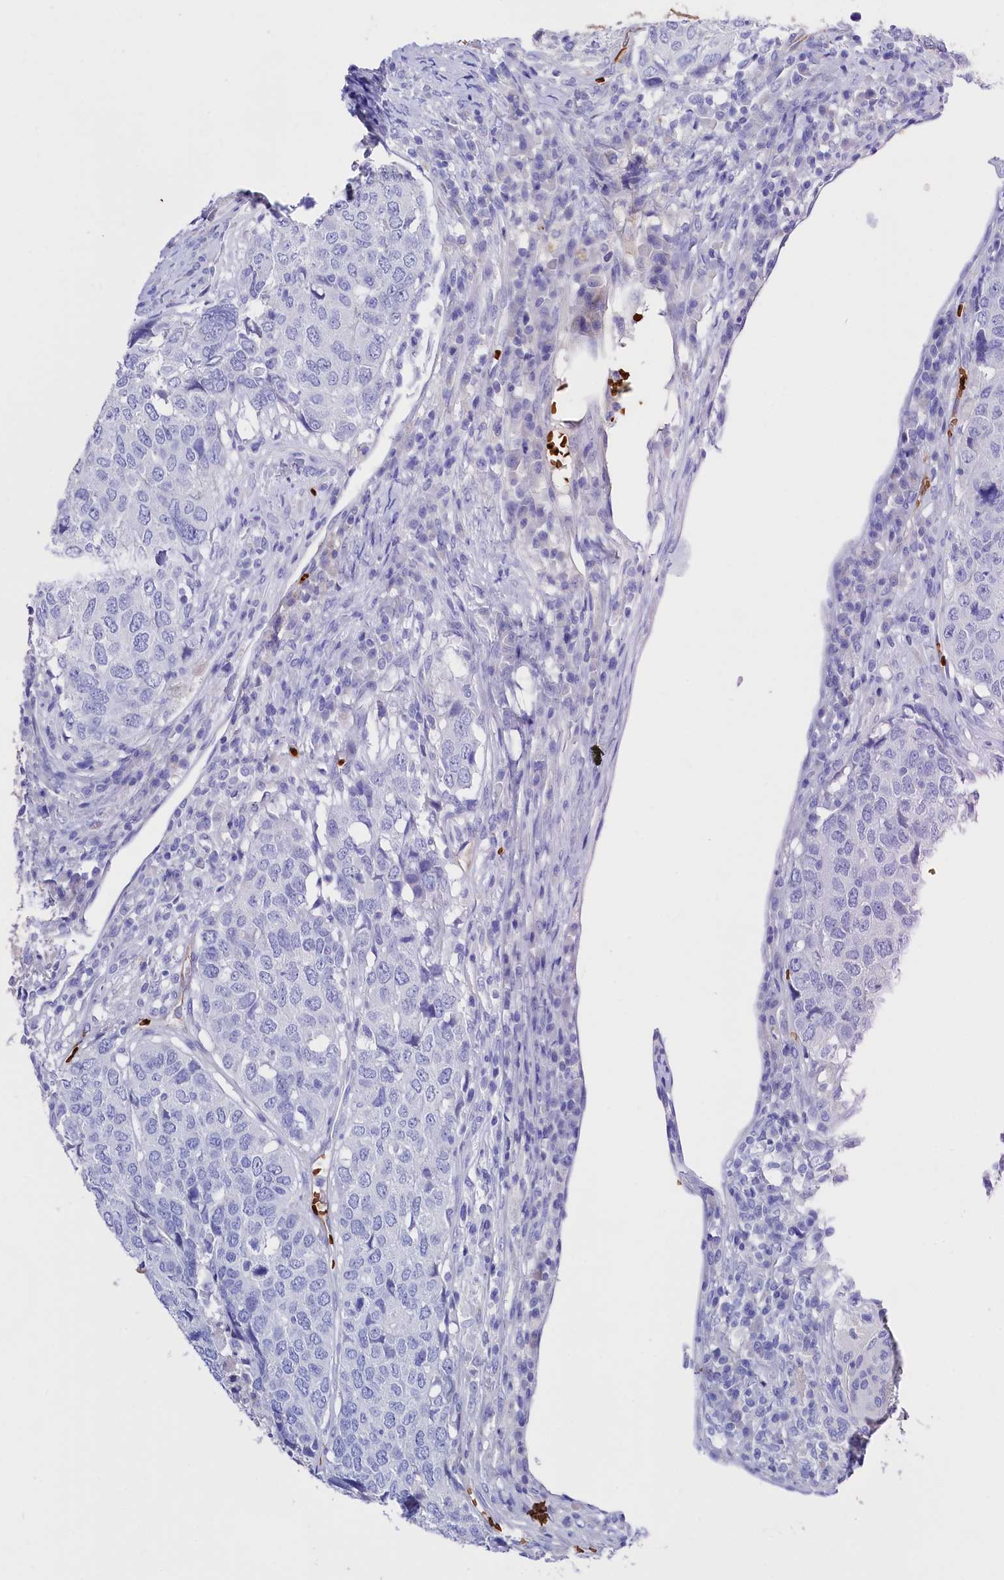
{"staining": {"intensity": "negative", "quantity": "none", "location": "none"}, "tissue": "head and neck cancer", "cell_type": "Tumor cells", "image_type": "cancer", "snomed": [{"axis": "morphology", "description": "Squamous cell carcinoma, NOS"}, {"axis": "topography", "description": "Head-Neck"}], "caption": "The photomicrograph displays no significant expression in tumor cells of head and neck squamous cell carcinoma. (DAB (3,3'-diaminobenzidine) immunohistochemistry with hematoxylin counter stain).", "gene": "RPUSD3", "patient": {"sex": "male", "age": 66}}